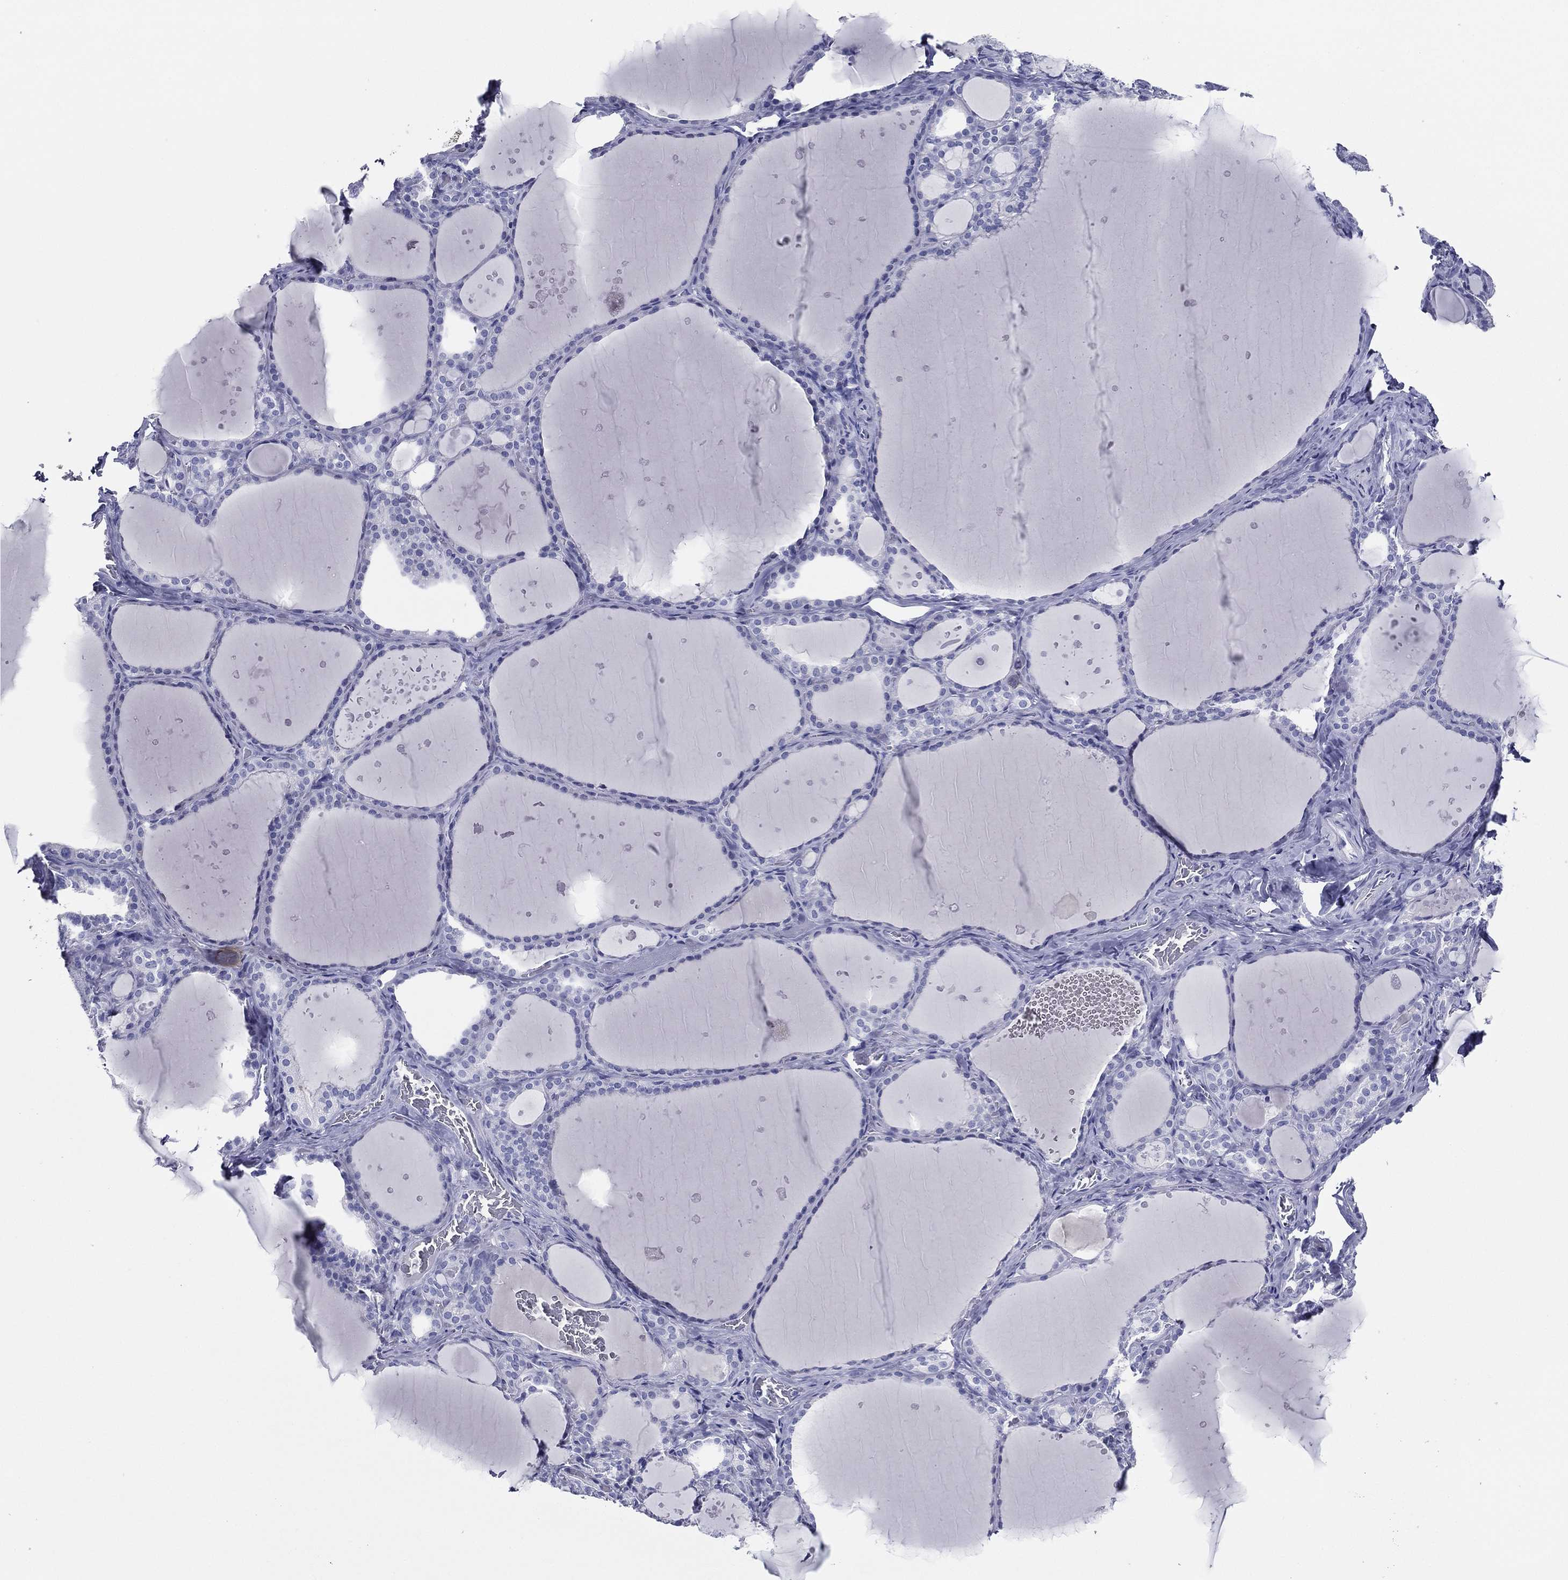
{"staining": {"intensity": "negative", "quantity": "none", "location": "none"}, "tissue": "thyroid gland", "cell_type": "Glandular cells", "image_type": "normal", "snomed": [{"axis": "morphology", "description": "Normal tissue, NOS"}, {"axis": "topography", "description": "Thyroid gland"}], "caption": "Immunohistochemistry (IHC) image of normal thyroid gland: human thyroid gland stained with DAB demonstrates no significant protein expression in glandular cells.", "gene": "TFAP2A", "patient": {"sex": "male", "age": 63}}